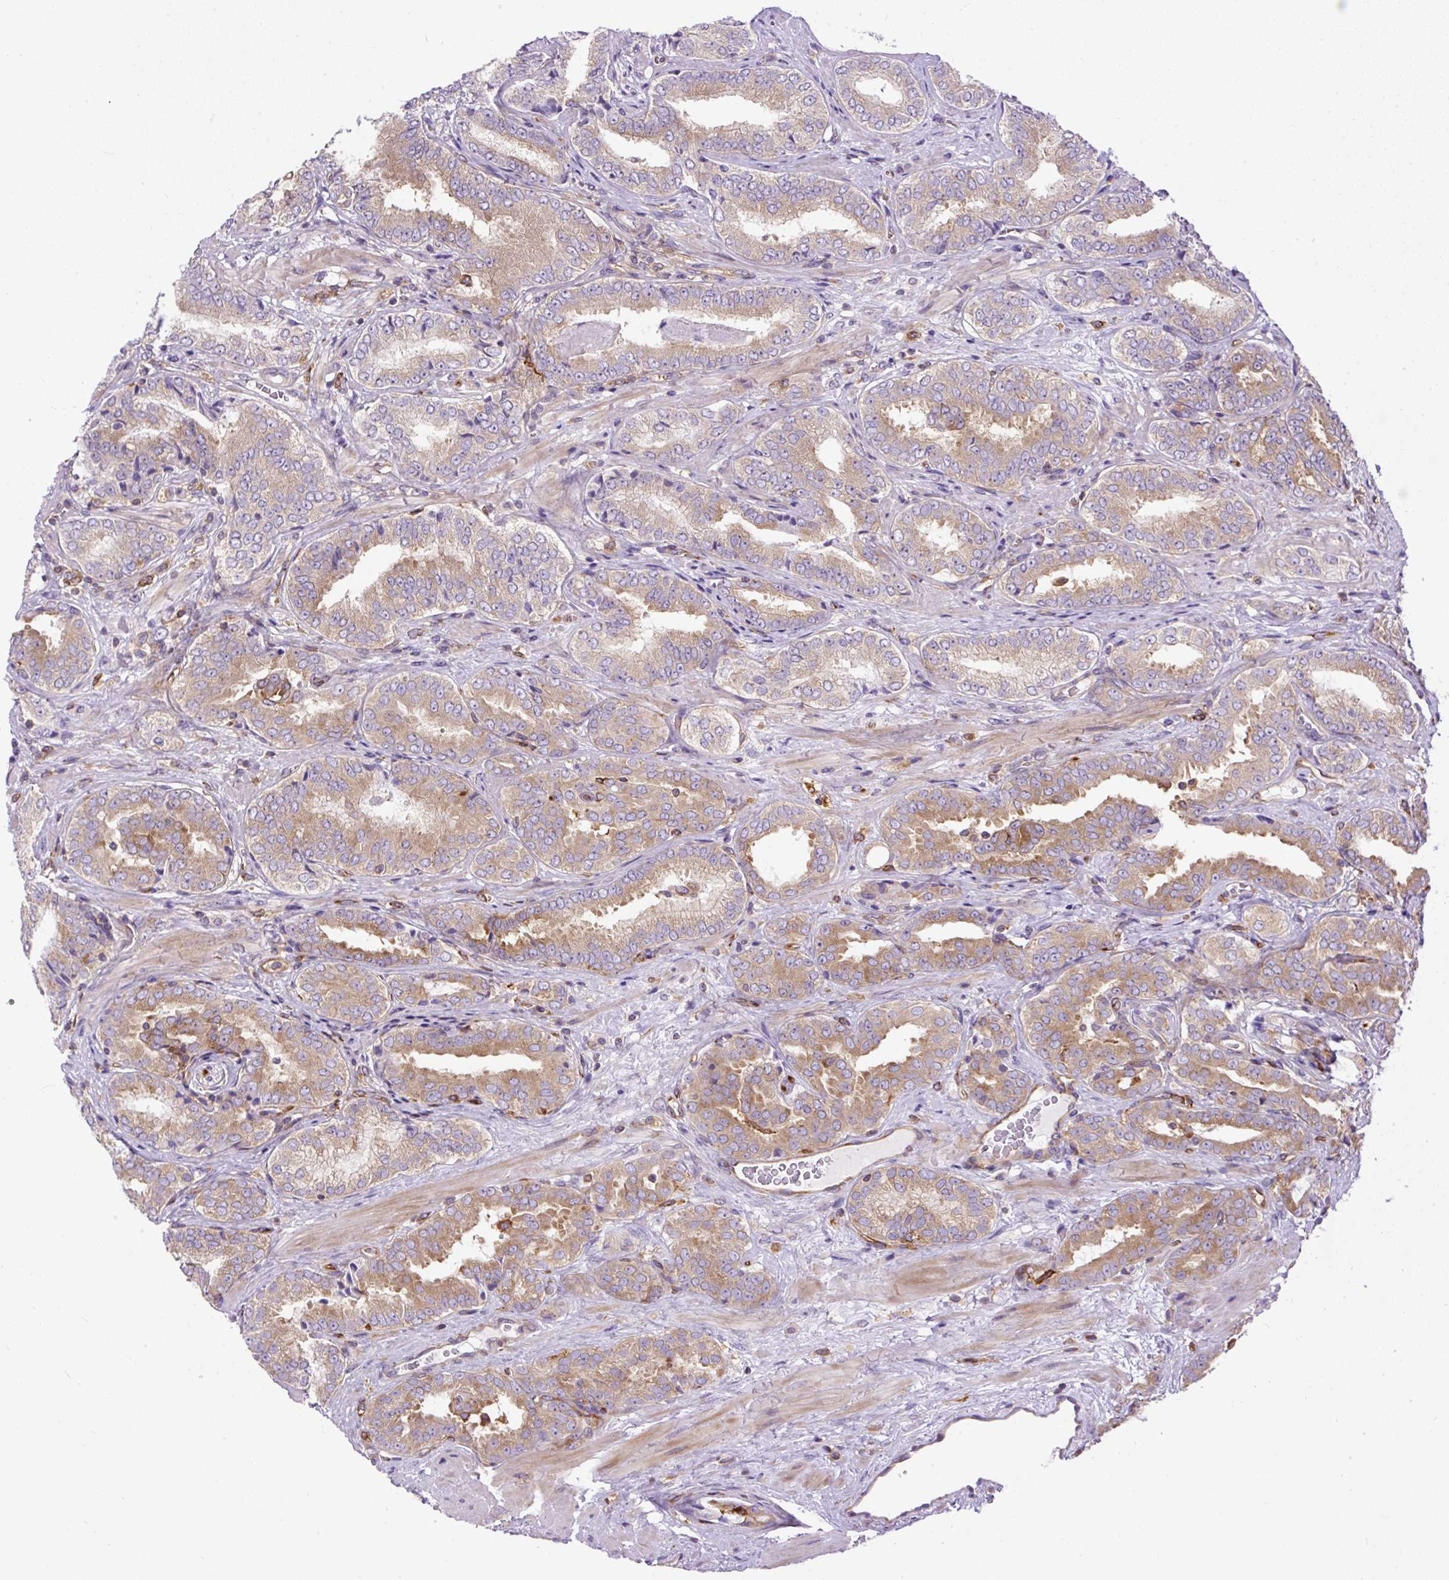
{"staining": {"intensity": "moderate", "quantity": "25%-75%", "location": "cytoplasmic/membranous"}, "tissue": "prostate cancer", "cell_type": "Tumor cells", "image_type": "cancer", "snomed": [{"axis": "morphology", "description": "Adenocarcinoma, High grade"}, {"axis": "topography", "description": "Prostate"}], "caption": "Protein expression analysis of human adenocarcinoma (high-grade) (prostate) reveals moderate cytoplasmic/membranous positivity in approximately 25%-75% of tumor cells.", "gene": "MAP1S", "patient": {"sex": "male", "age": 72}}